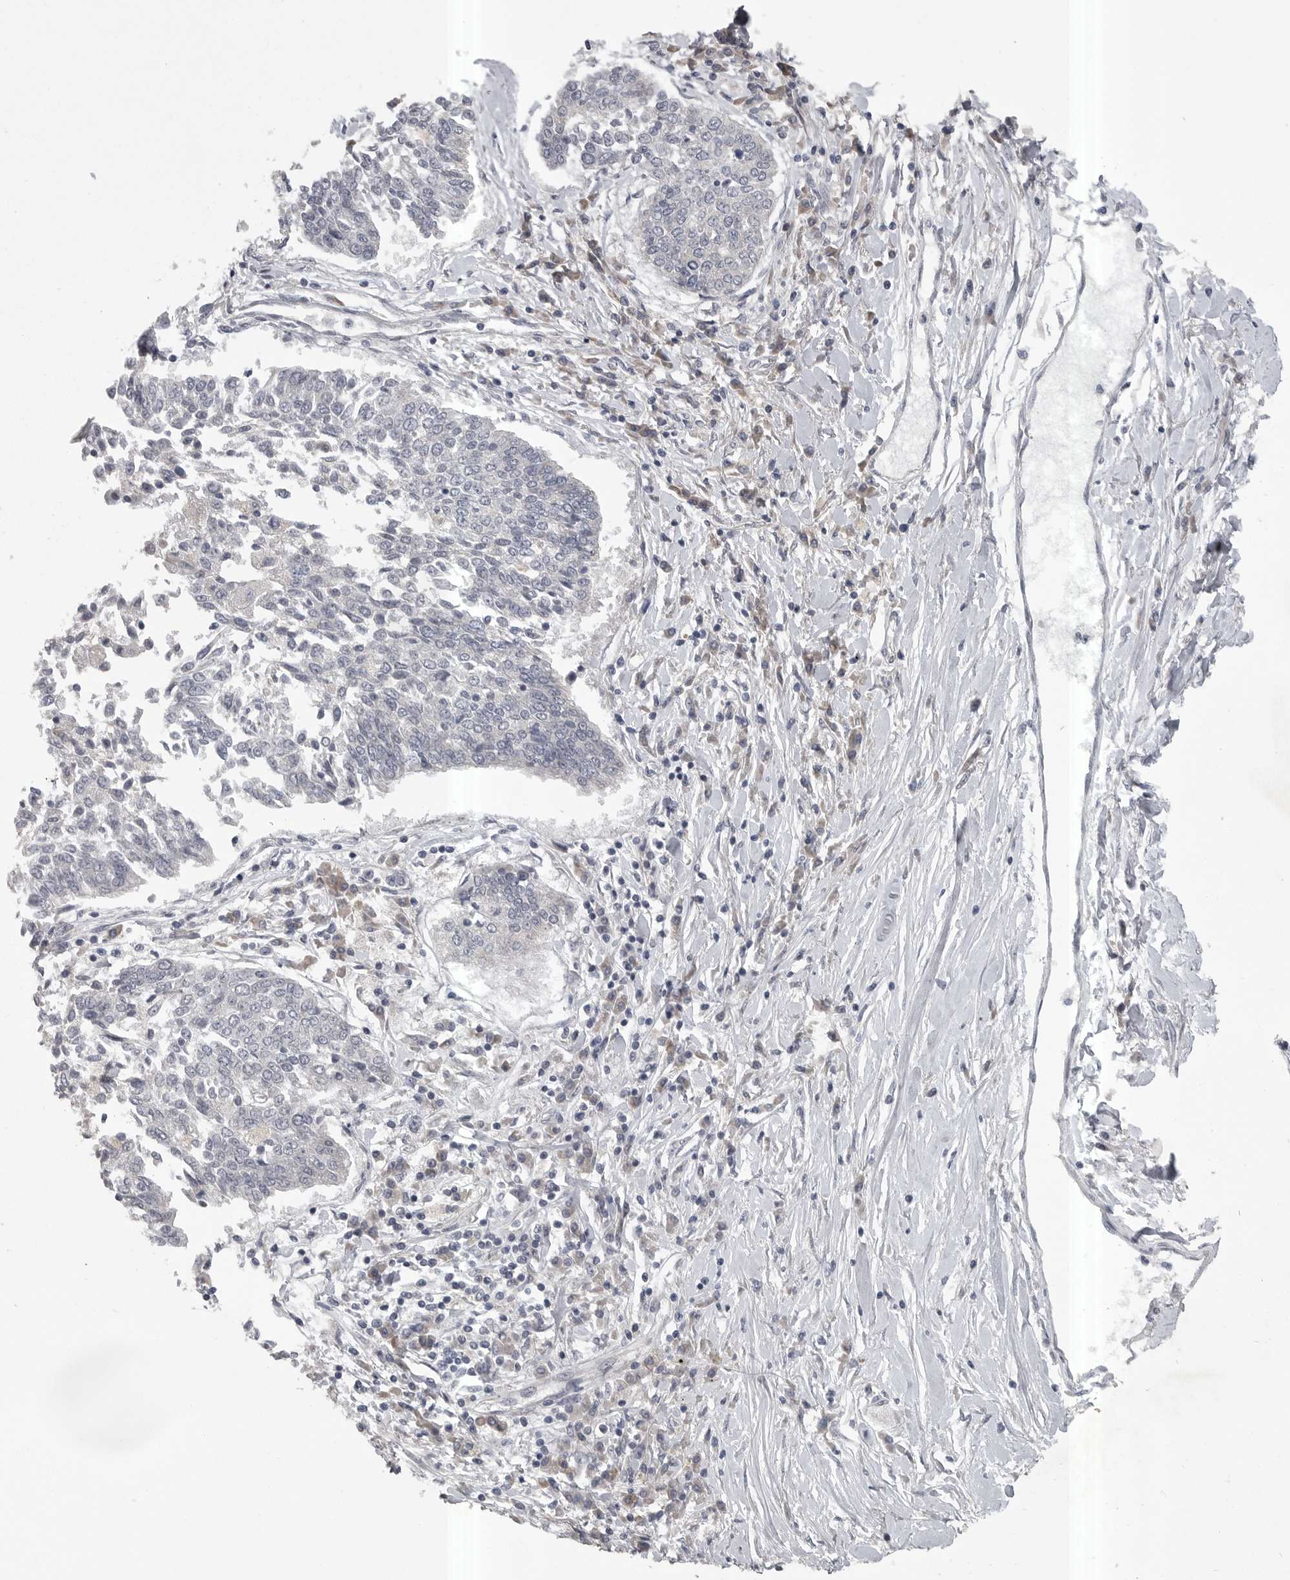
{"staining": {"intensity": "negative", "quantity": "none", "location": "none"}, "tissue": "lung cancer", "cell_type": "Tumor cells", "image_type": "cancer", "snomed": [{"axis": "morphology", "description": "Normal tissue, NOS"}, {"axis": "morphology", "description": "Squamous cell carcinoma, NOS"}, {"axis": "topography", "description": "Cartilage tissue"}, {"axis": "topography", "description": "Bronchus"}, {"axis": "topography", "description": "Lung"}, {"axis": "topography", "description": "Peripheral nerve tissue"}], "caption": "This is a histopathology image of IHC staining of squamous cell carcinoma (lung), which shows no positivity in tumor cells.", "gene": "PHF13", "patient": {"sex": "female", "age": 49}}